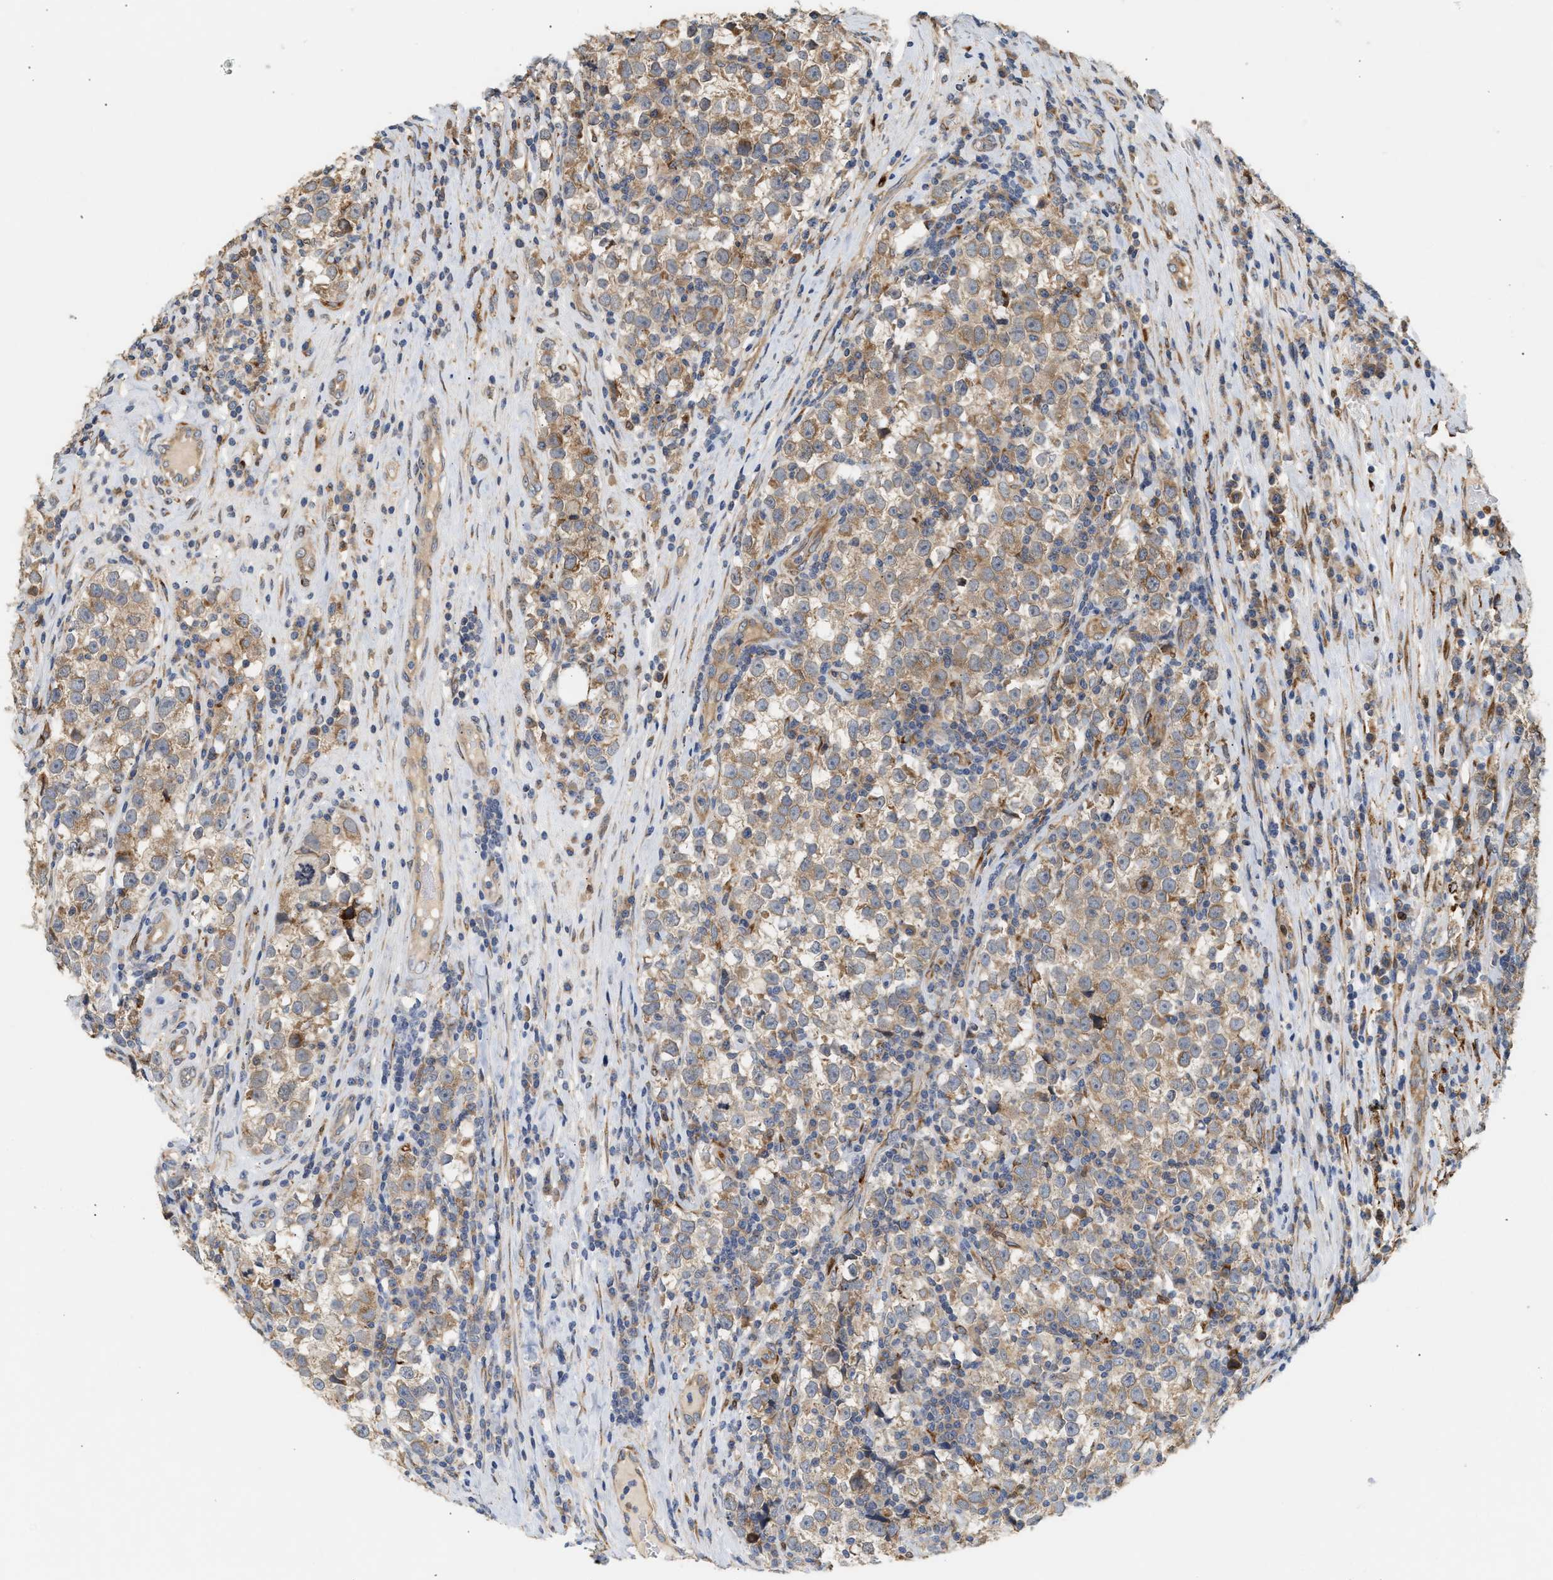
{"staining": {"intensity": "moderate", "quantity": ">75%", "location": "cytoplasmic/membranous"}, "tissue": "testis cancer", "cell_type": "Tumor cells", "image_type": "cancer", "snomed": [{"axis": "morphology", "description": "Normal tissue, NOS"}, {"axis": "morphology", "description": "Seminoma, NOS"}, {"axis": "topography", "description": "Testis"}], "caption": "A medium amount of moderate cytoplasmic/membranous positivity is present in approximately >75% of tumor cells in seminoma (testis) tissue. The staining is performed using DAB (3,3'-diaminobenzidine) brown chromogen to label protein expression. The nuclei are counter-stained blue using hematoxylin.", "gene": "PLCD1", "patient": {"sex": "male", "age": 43}}